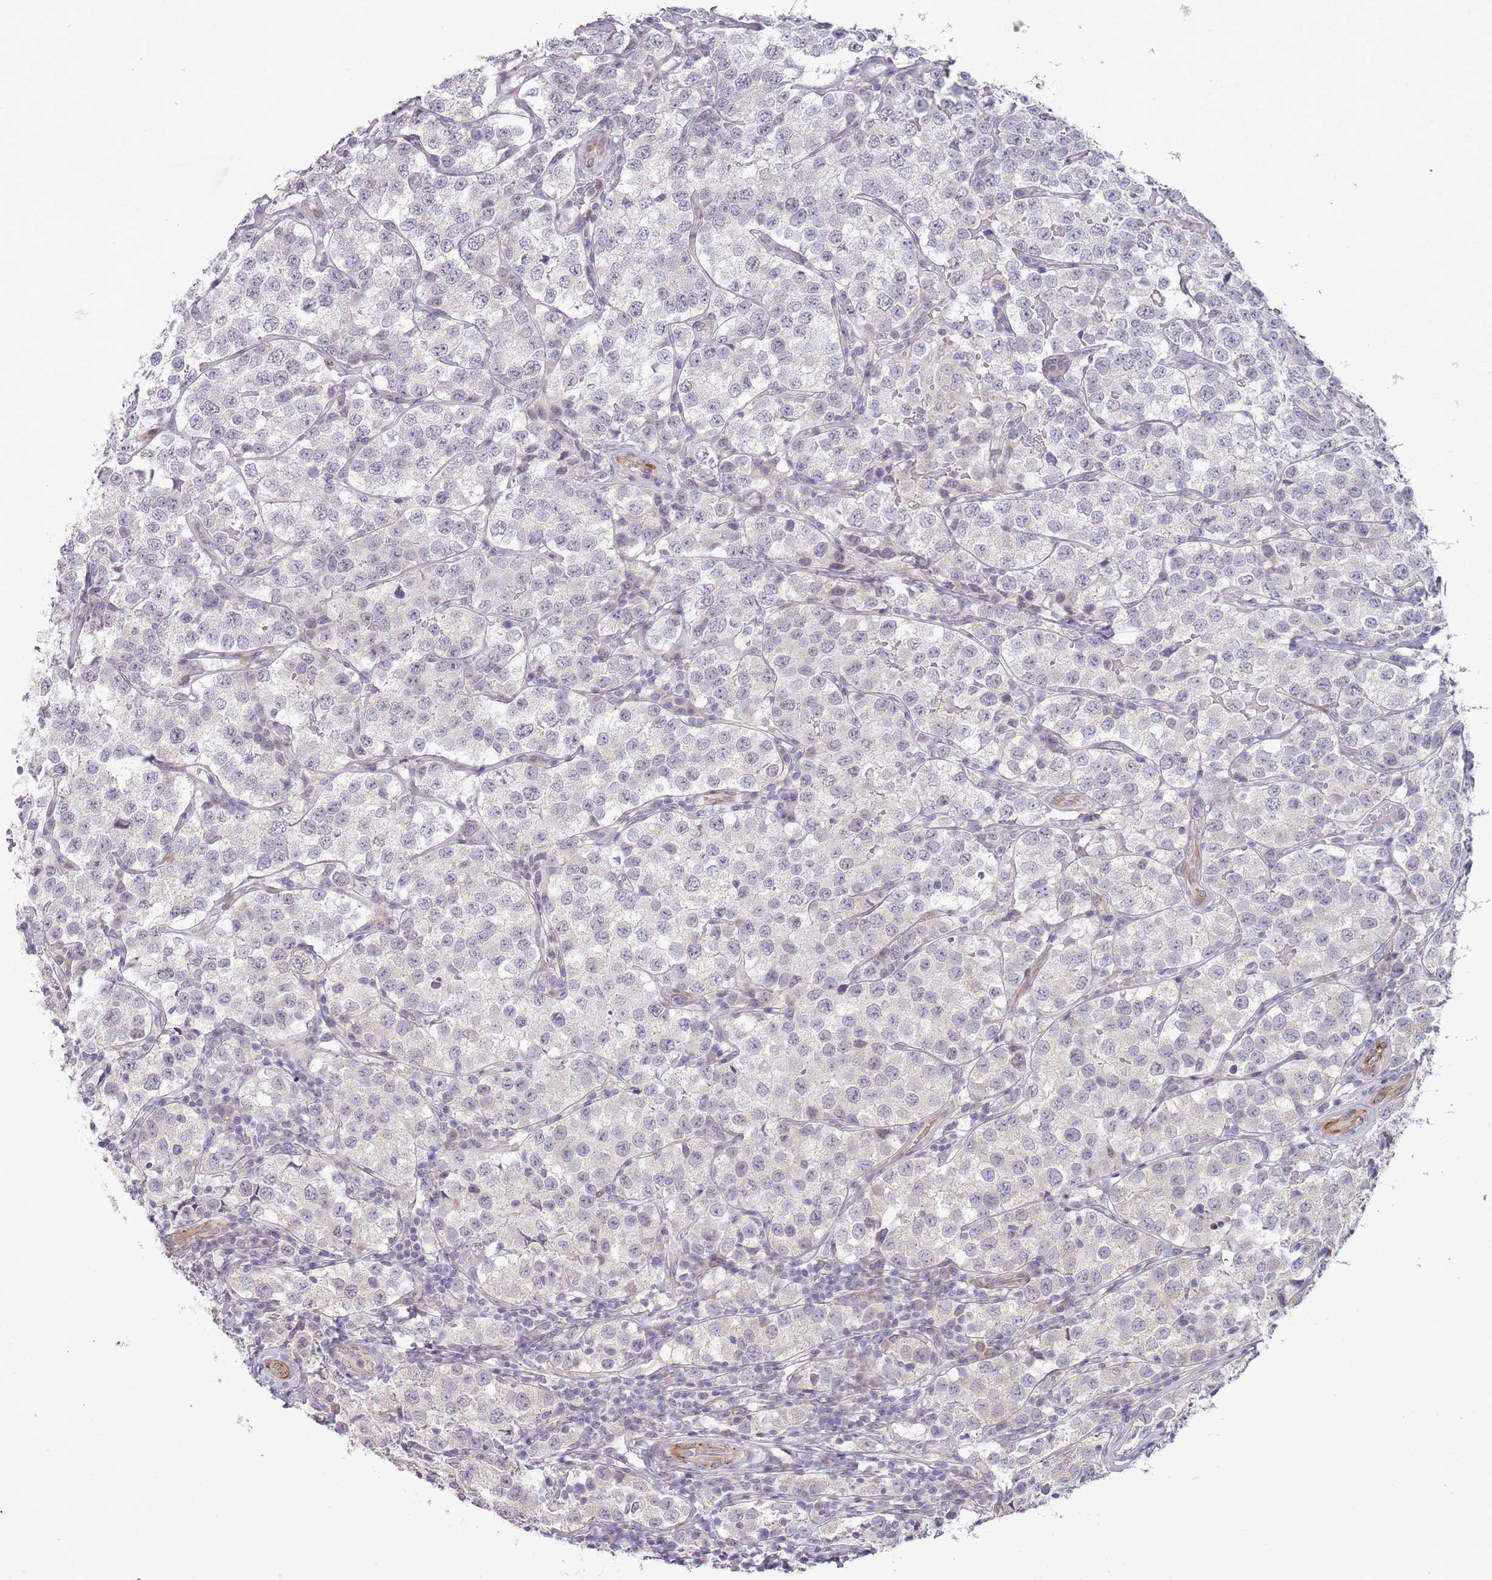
{"staining": {"intensity": "negative", "quantity": "none", "location": "none"}, "tissue": "testis cancer", "cell_type": "Tumor cells", "image_type": "cancer", "snomed": [{"axis": "morphology", "description": "Seminoma, NOS"}, {"axis": "topography", "description": "Testis"}], "caption": "Tumor cells are negative for protein expression in human testis cancer (seminoma).", "gene": "NBPF3", "patient": {"sex": "male", "age": 34}}